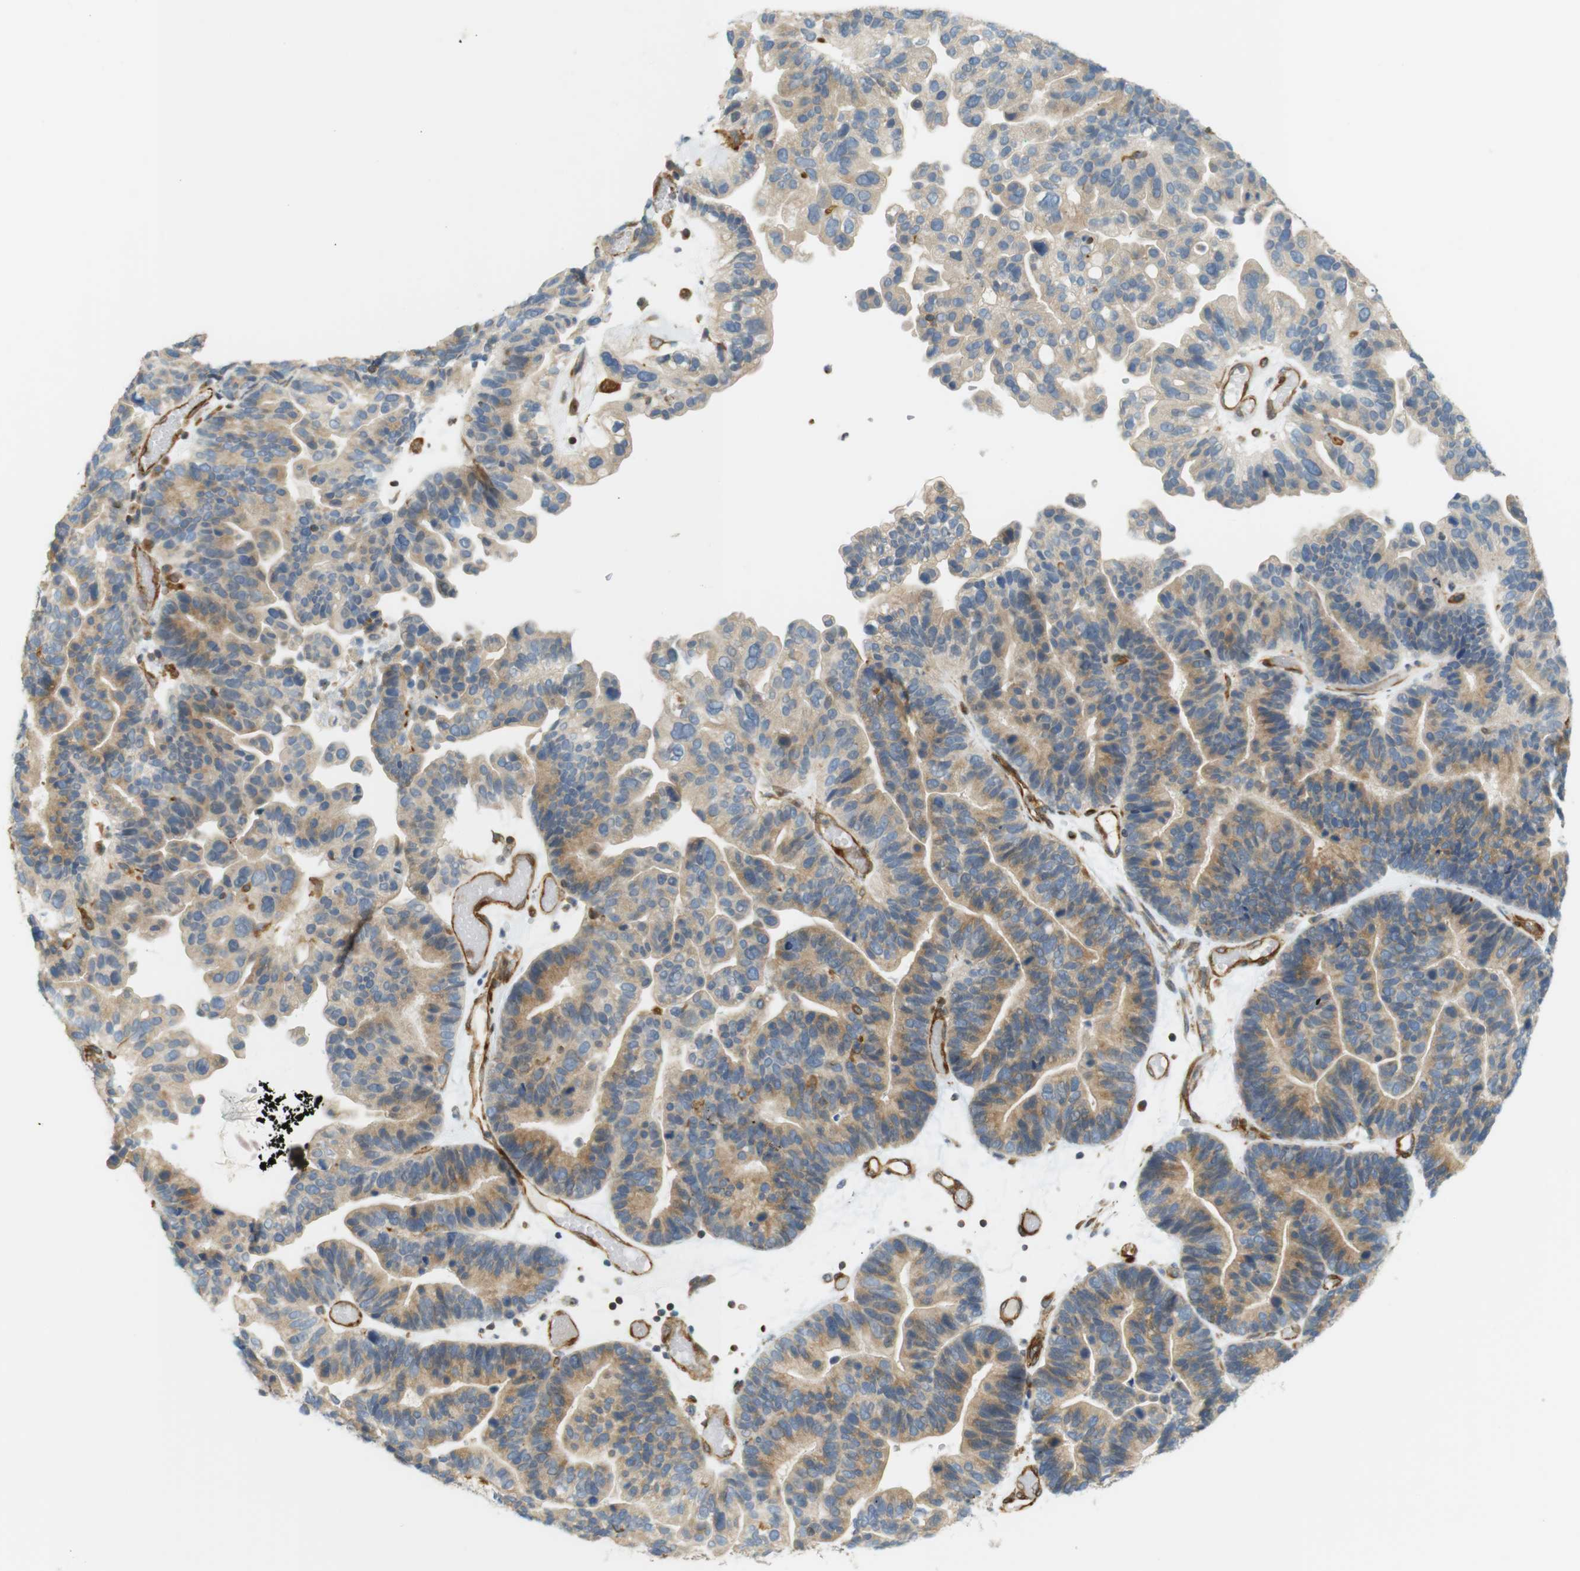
{"staining": {"intensity": "weak", "quantity": ">75%", "location": "cytoplasmic/membranous"}, "tissue": "ovarian cancer", "cell_type": "Tumor cells", "image_type": "cancer", "snomed": [{"axis": "morphology", "description": "Cystadenocarcinoma, serous, NOS"}, {"axis": "topography", "description": "Ovary"}], "caption": "Immunohistochemical staining of human ovarian cancer (serous cystadenocarcinoma) demonstrates low levels of weak cytoplasmic/membranous staining in approximately >75% of tumor cells.", "gene": "CYTH3", "patient": {"sex": "female", "age": 56}}